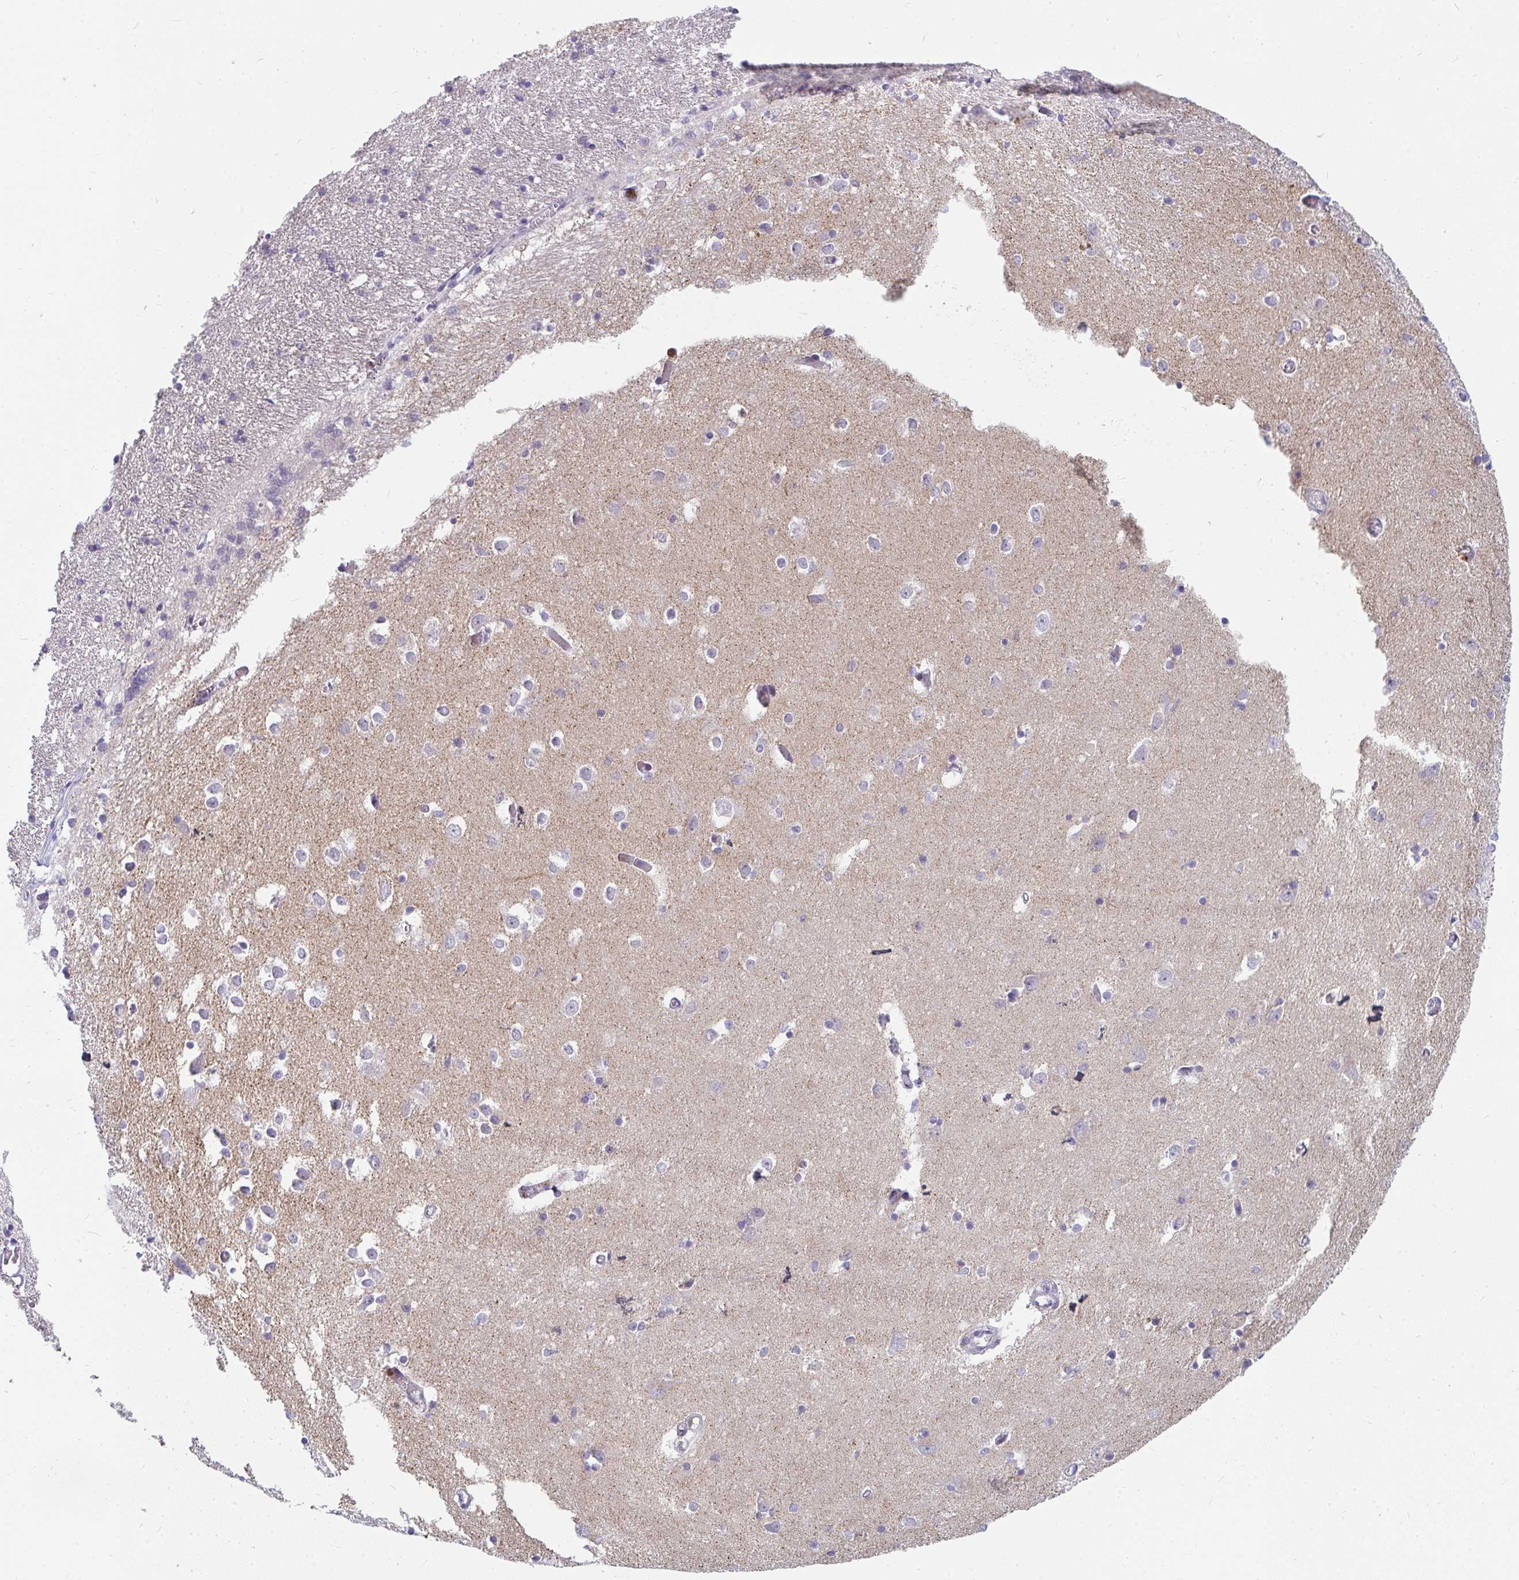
{"staining": {"intensity": "negative", "quantity": "none", "location": "none"}, "tissue": "caudate", "cell_type": "Glial cells", "image_type": "normal", "snomed": [{"axis": "morphology", "description": "Normal tissue, NOS"}, {"axis": "topography", "description": "Lateral ventricle wall"}, {"axis": "topography", "description": "Hippocampus"}], "caption": "A micrograph of human caudate is negative for staining in glial cells. (DAB (3,3'-diaminobenzidine) immunohistochemistry with hematoxylin counter stain).", "gene": "CSF3R", "patient": {"sex": "female", "age": 63}}